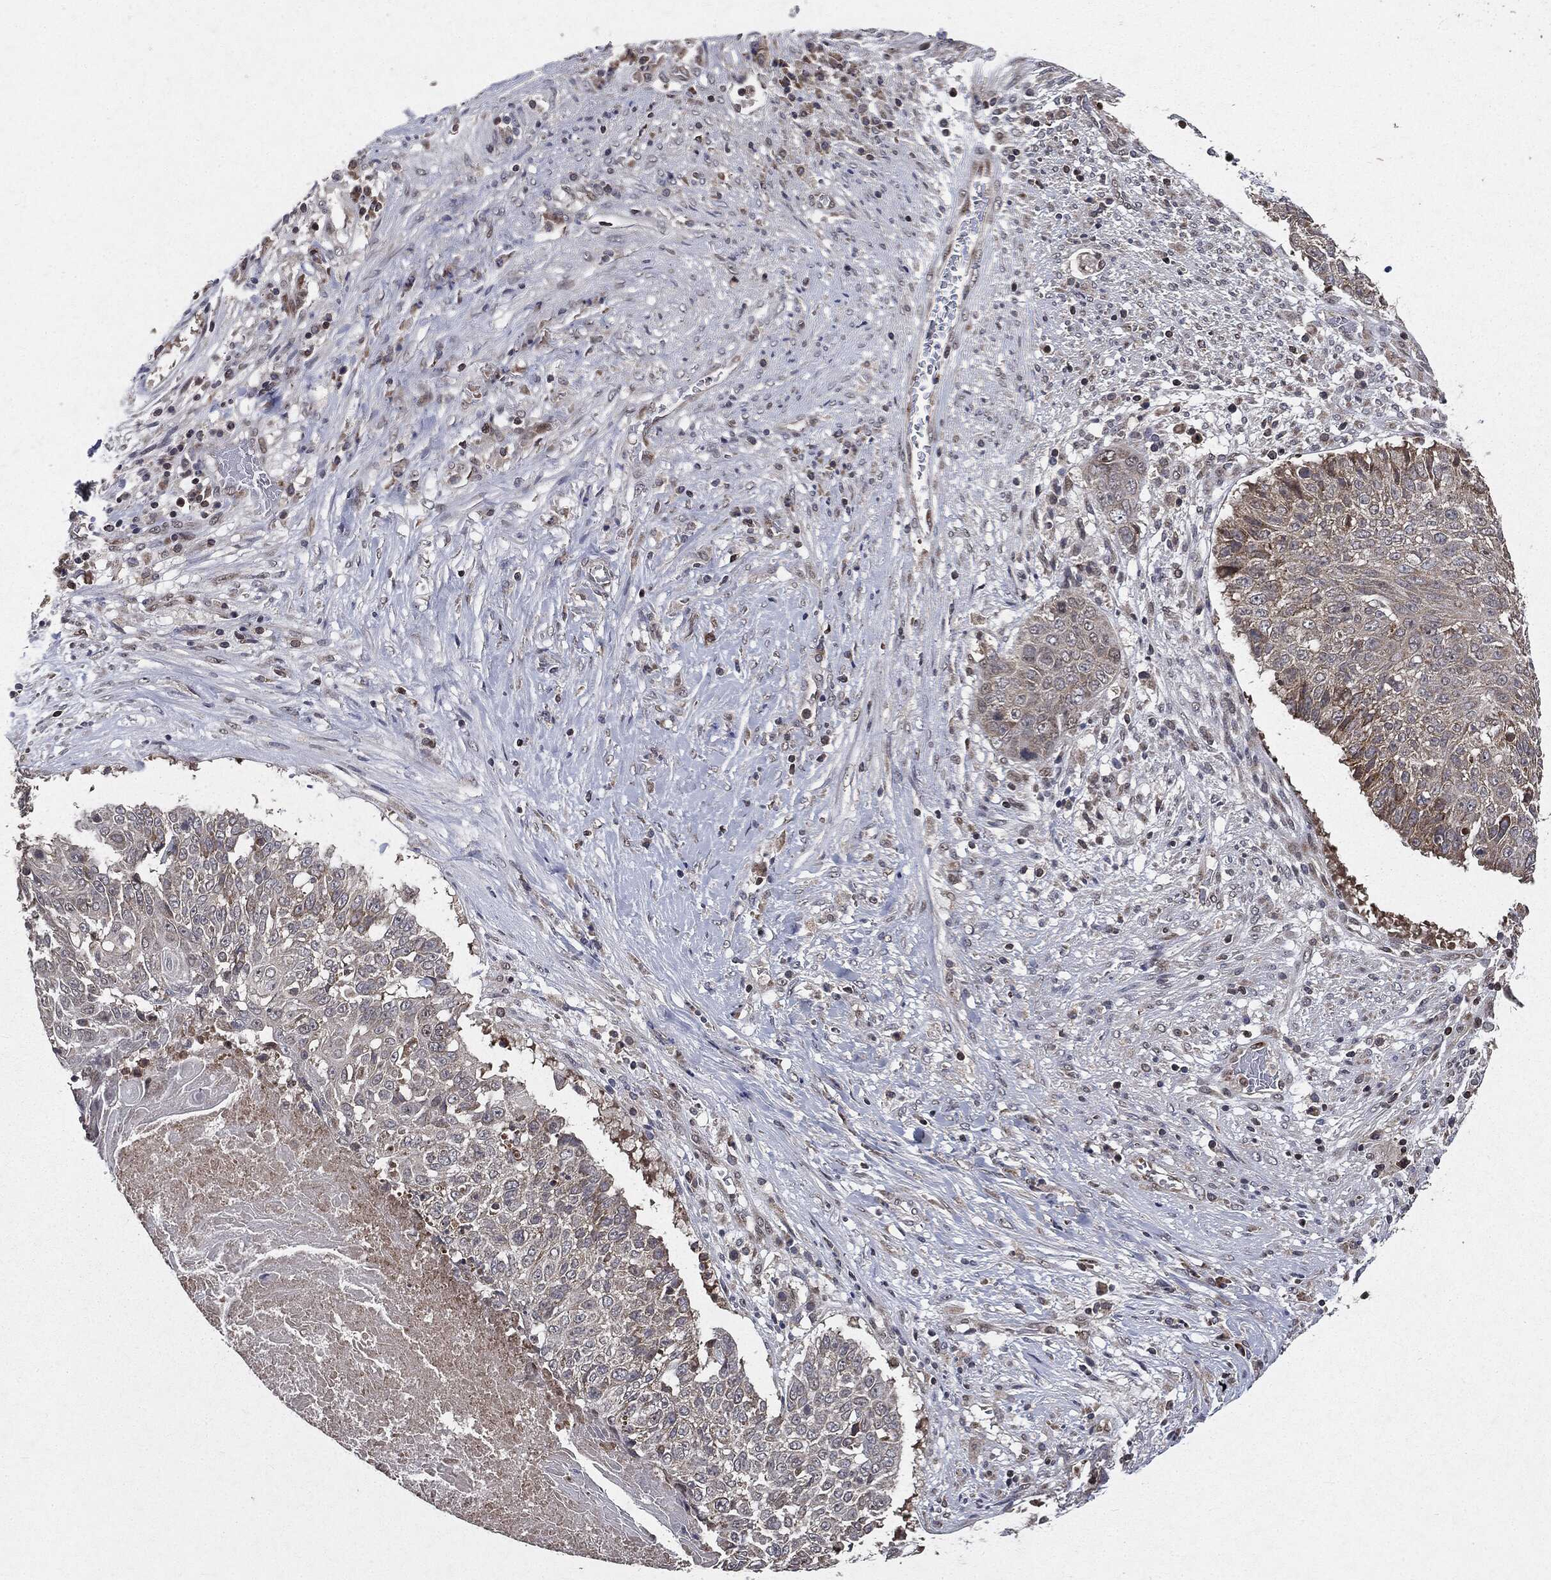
{"staining": {"intensity": "weak", "quantity": "<25%", "location": "cytoplasmic/membranous"}, "tissue": "lung cancer", "cell_type": "Tumor cells", "image_type": "cancer", "snomed": [{"axis": "morphology", "description": "Squamous cell carcinoma, NOS"}, {"axis": "topography", "description": "Lung"}], "caption": "The immunohistochemistry histopathology image has no significant positivity in tumor cells of squamous cell carcinoma (lung) tissue.", "gene": "PLPPR2", "patient": {"sex": "male", "age": 64}}